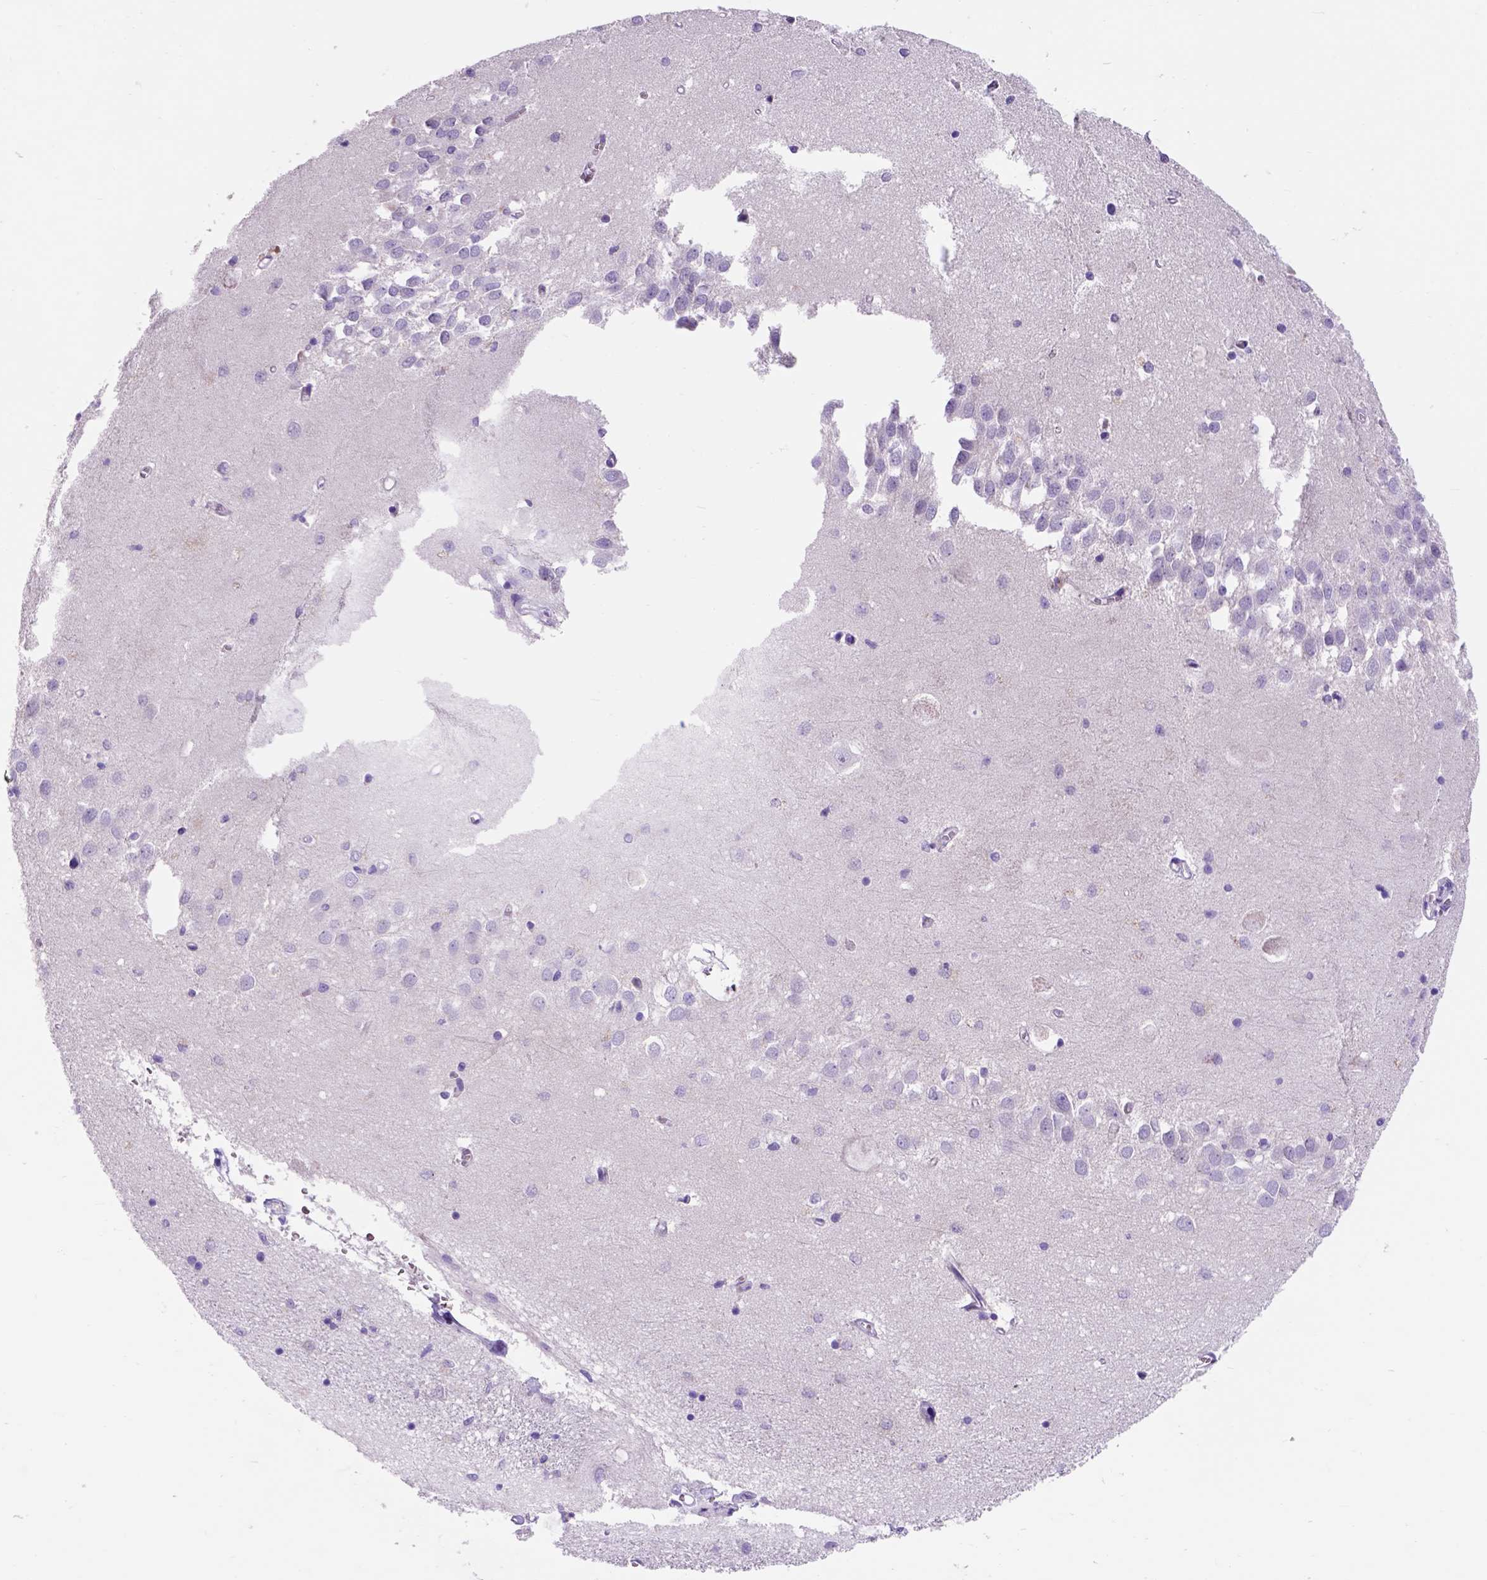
{"staining": {"intensity": "negative", "quantity": "none", "location": "none"}, "tissue": "hippocampus", "cell_type": "Glial cells", "image_type": "normal", "snomed": [{"axis": "morphology", "description": "Normal tissue, NOS"}, {"axis": "topography", "description": "Lateral ventricle wall"}, {"axis": "topography", "description": "Hippocampus"}], "caption": "A high-resolution photomicrograph shows IHC staining of benign hippocampus, which demonstrates no significant positivity in glial cells. (DAB (3,3'-diaminobenzidine) IHC, high magnification).", "gene": "EGFR", "patient": {"sex": "female", "age": 63}}